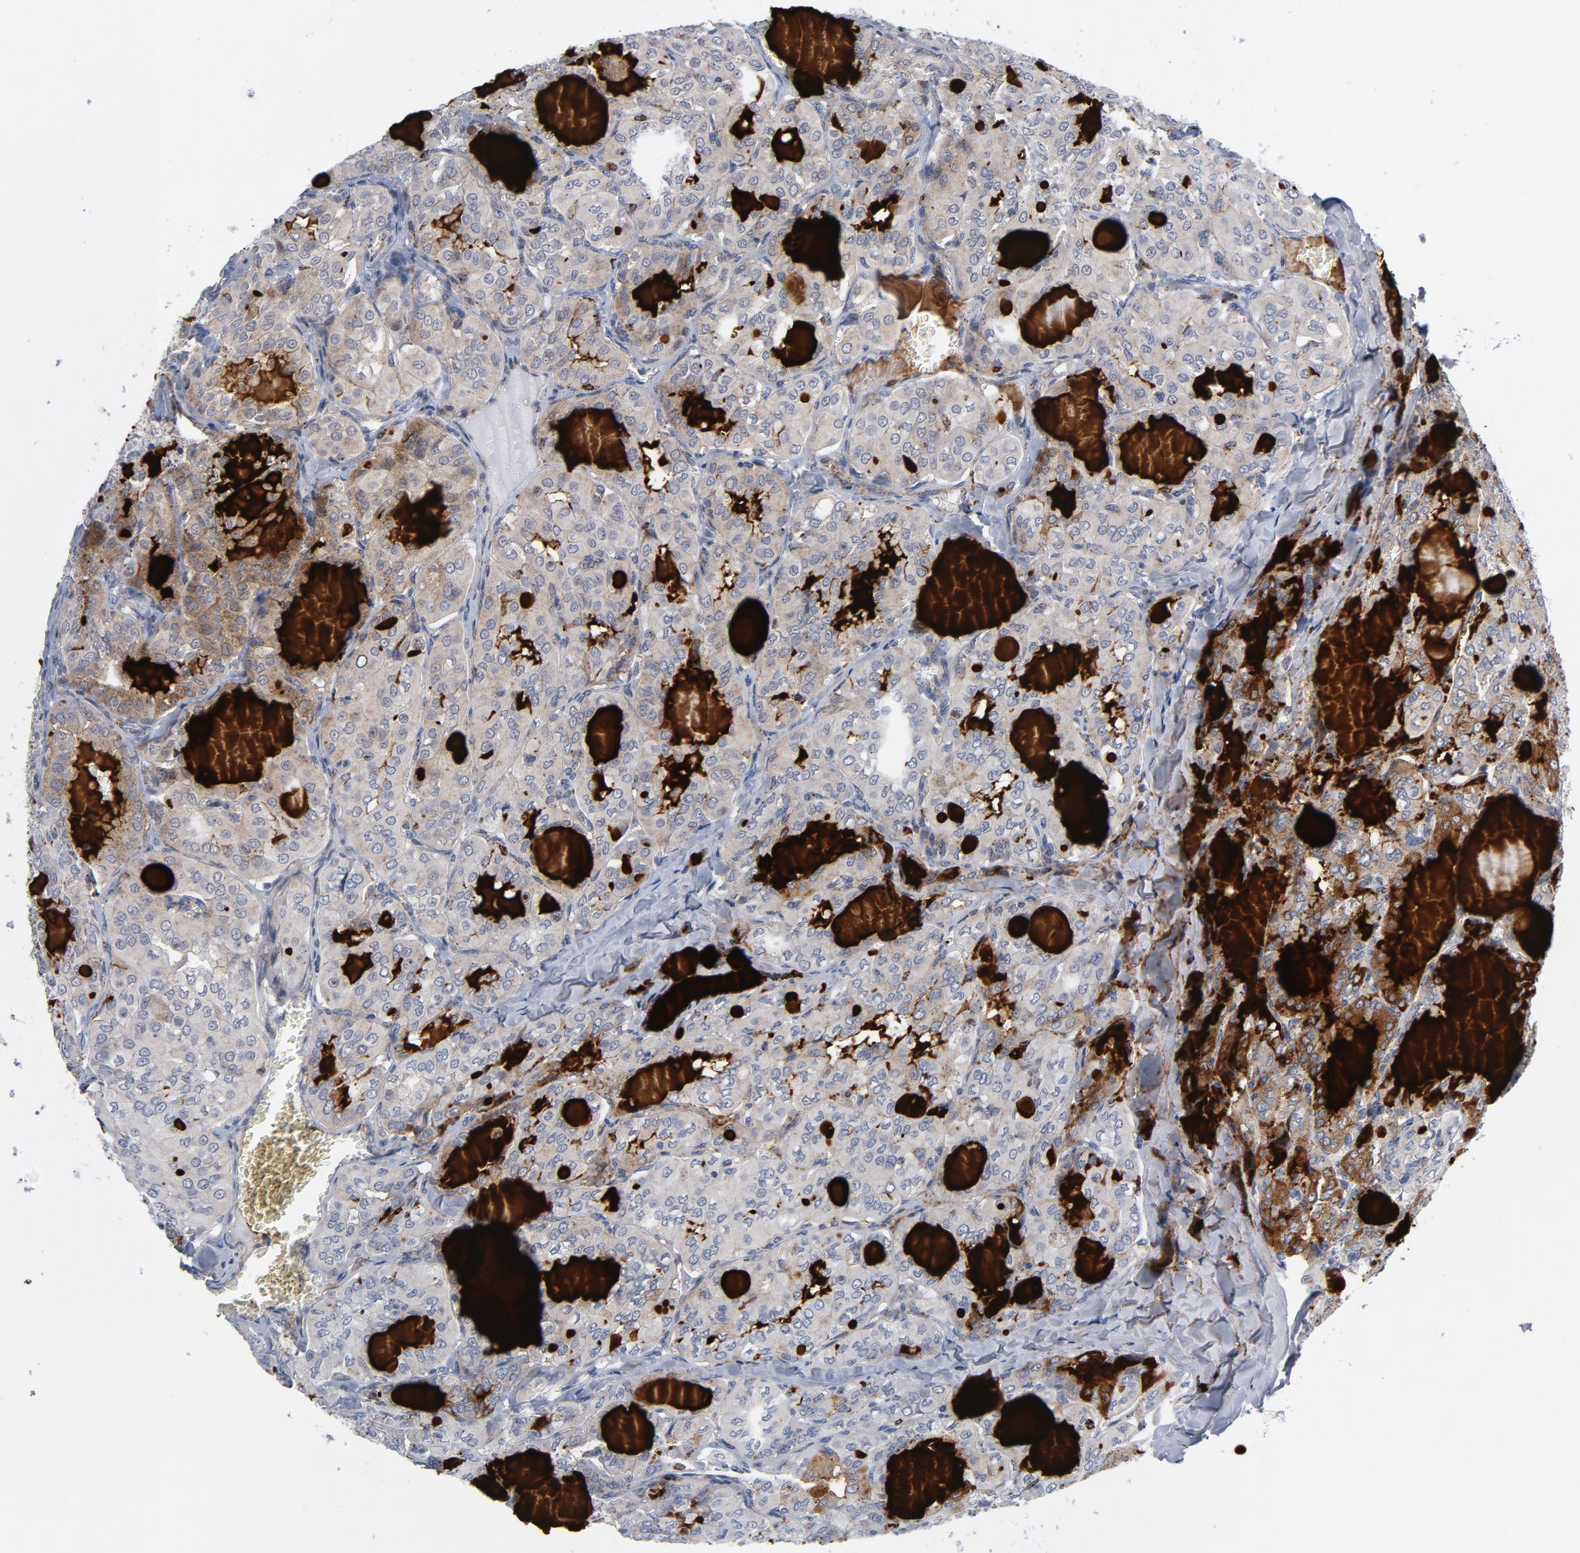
{"staining": {"intensity": "negative", "quantity": "none", "location": "none"}, "tissue": "thyroid cancer", "cell_type": "Tumor cells", "image_type": "cancer", "snomed": [{"axis": "morphology", "description": "Papillary adenocarcinoma, NOS"}, {"axis": "topography", "description": "Thyroid gland"}], "caption": "Papillary adenocarcinoma (thyroid) was stained to show a protein in brown. There is no significant positivity in tumor cells.", "gene": "AKT2", "patient": {"sex": "male", "age": 20}}